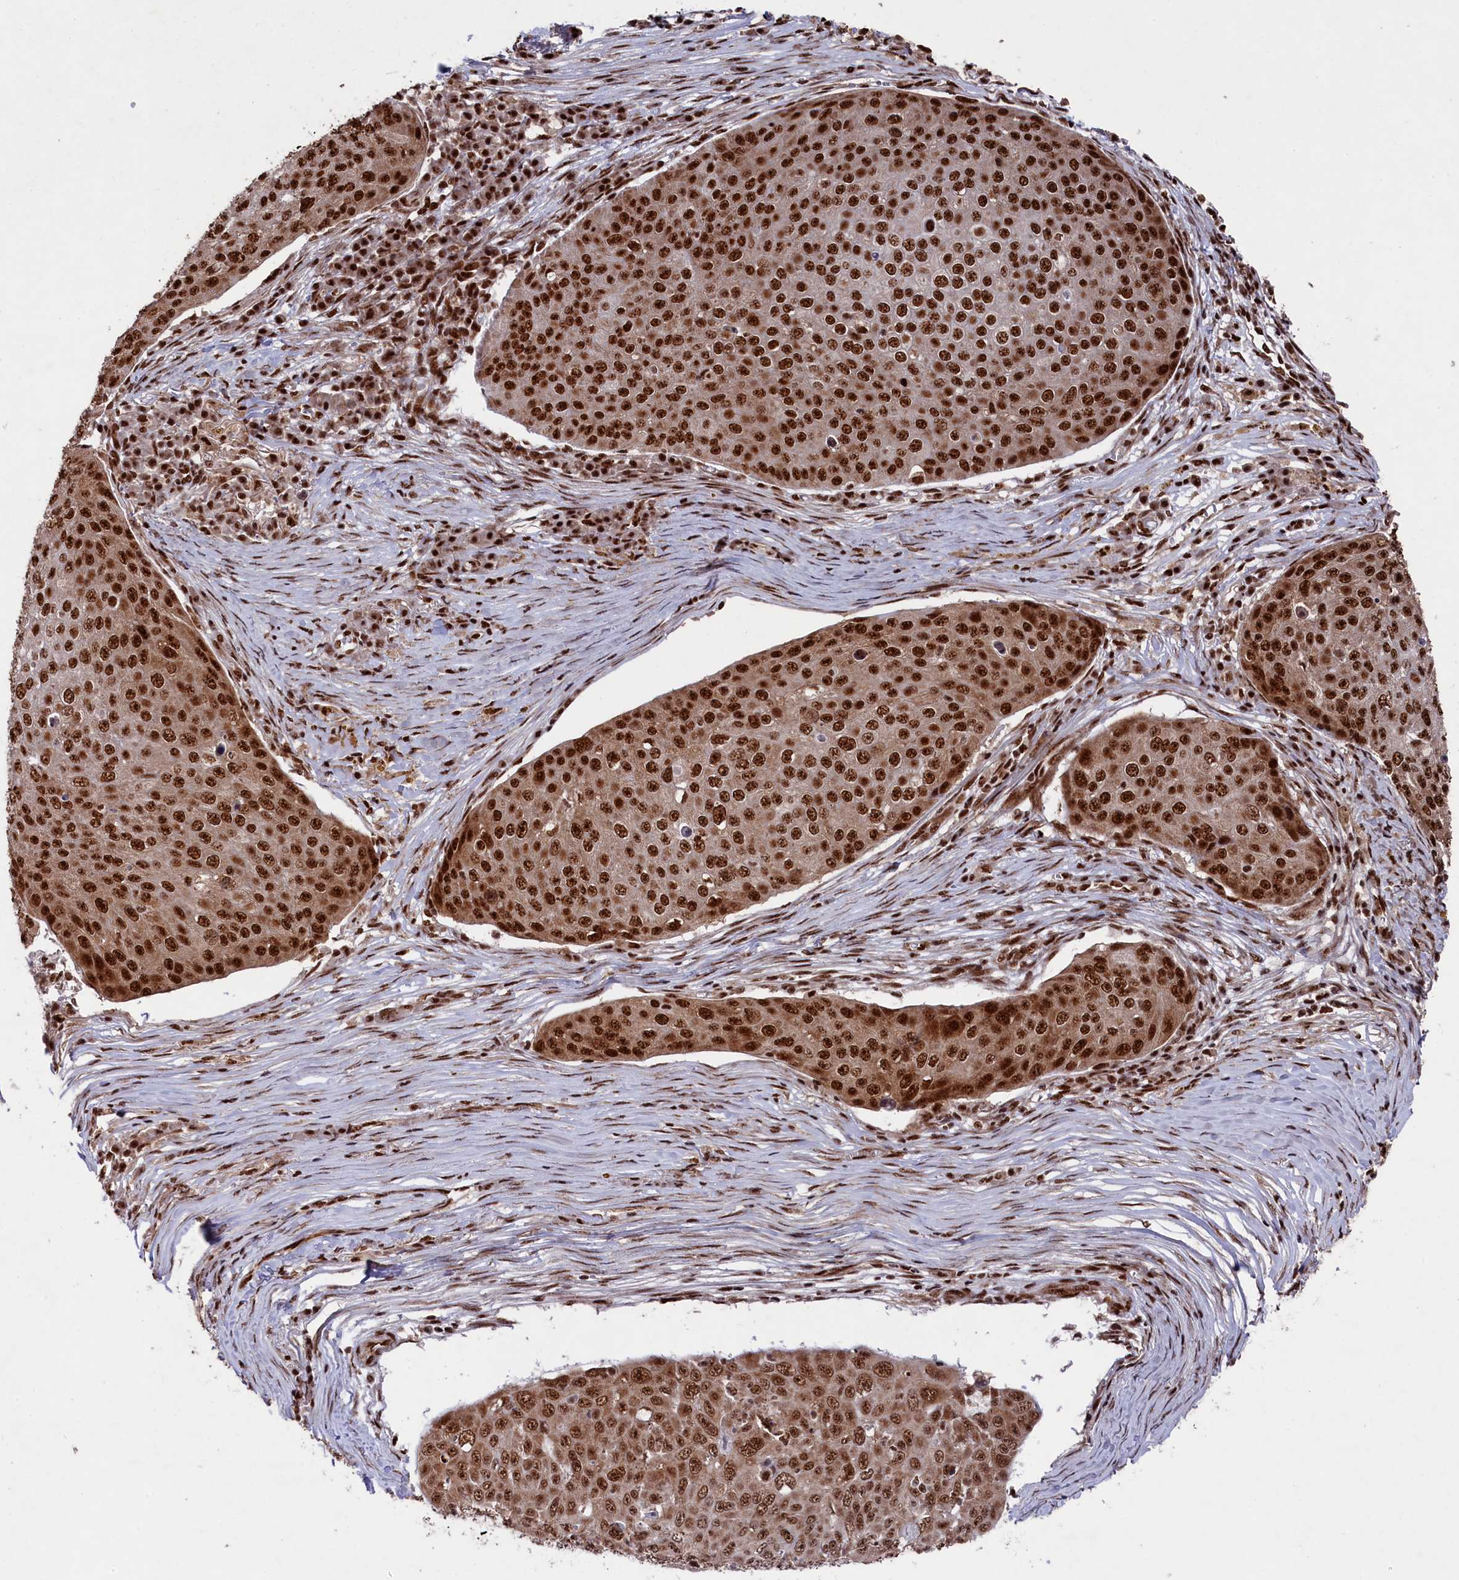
{"staining": {"intensity": "strong", "quantity": ">75%", "location": "nuclear"}, "tissue": "skin cancer", "cell_type": "Tumor cells", "image_type": "cancer", "snomed": [{"axis": "morphology", "description": "Squamous cell carcinoma, NOS"}, {"axis": "topography", "description": "Skin"}], "caption": "Human skin squamous cell carcinoma stained for a protein (brown) exhibits strong nuclear positive staining in approximately >75% of tumor cells.", "gene": "PRPF31", "patient": {"sex": "male", "age": 71}}